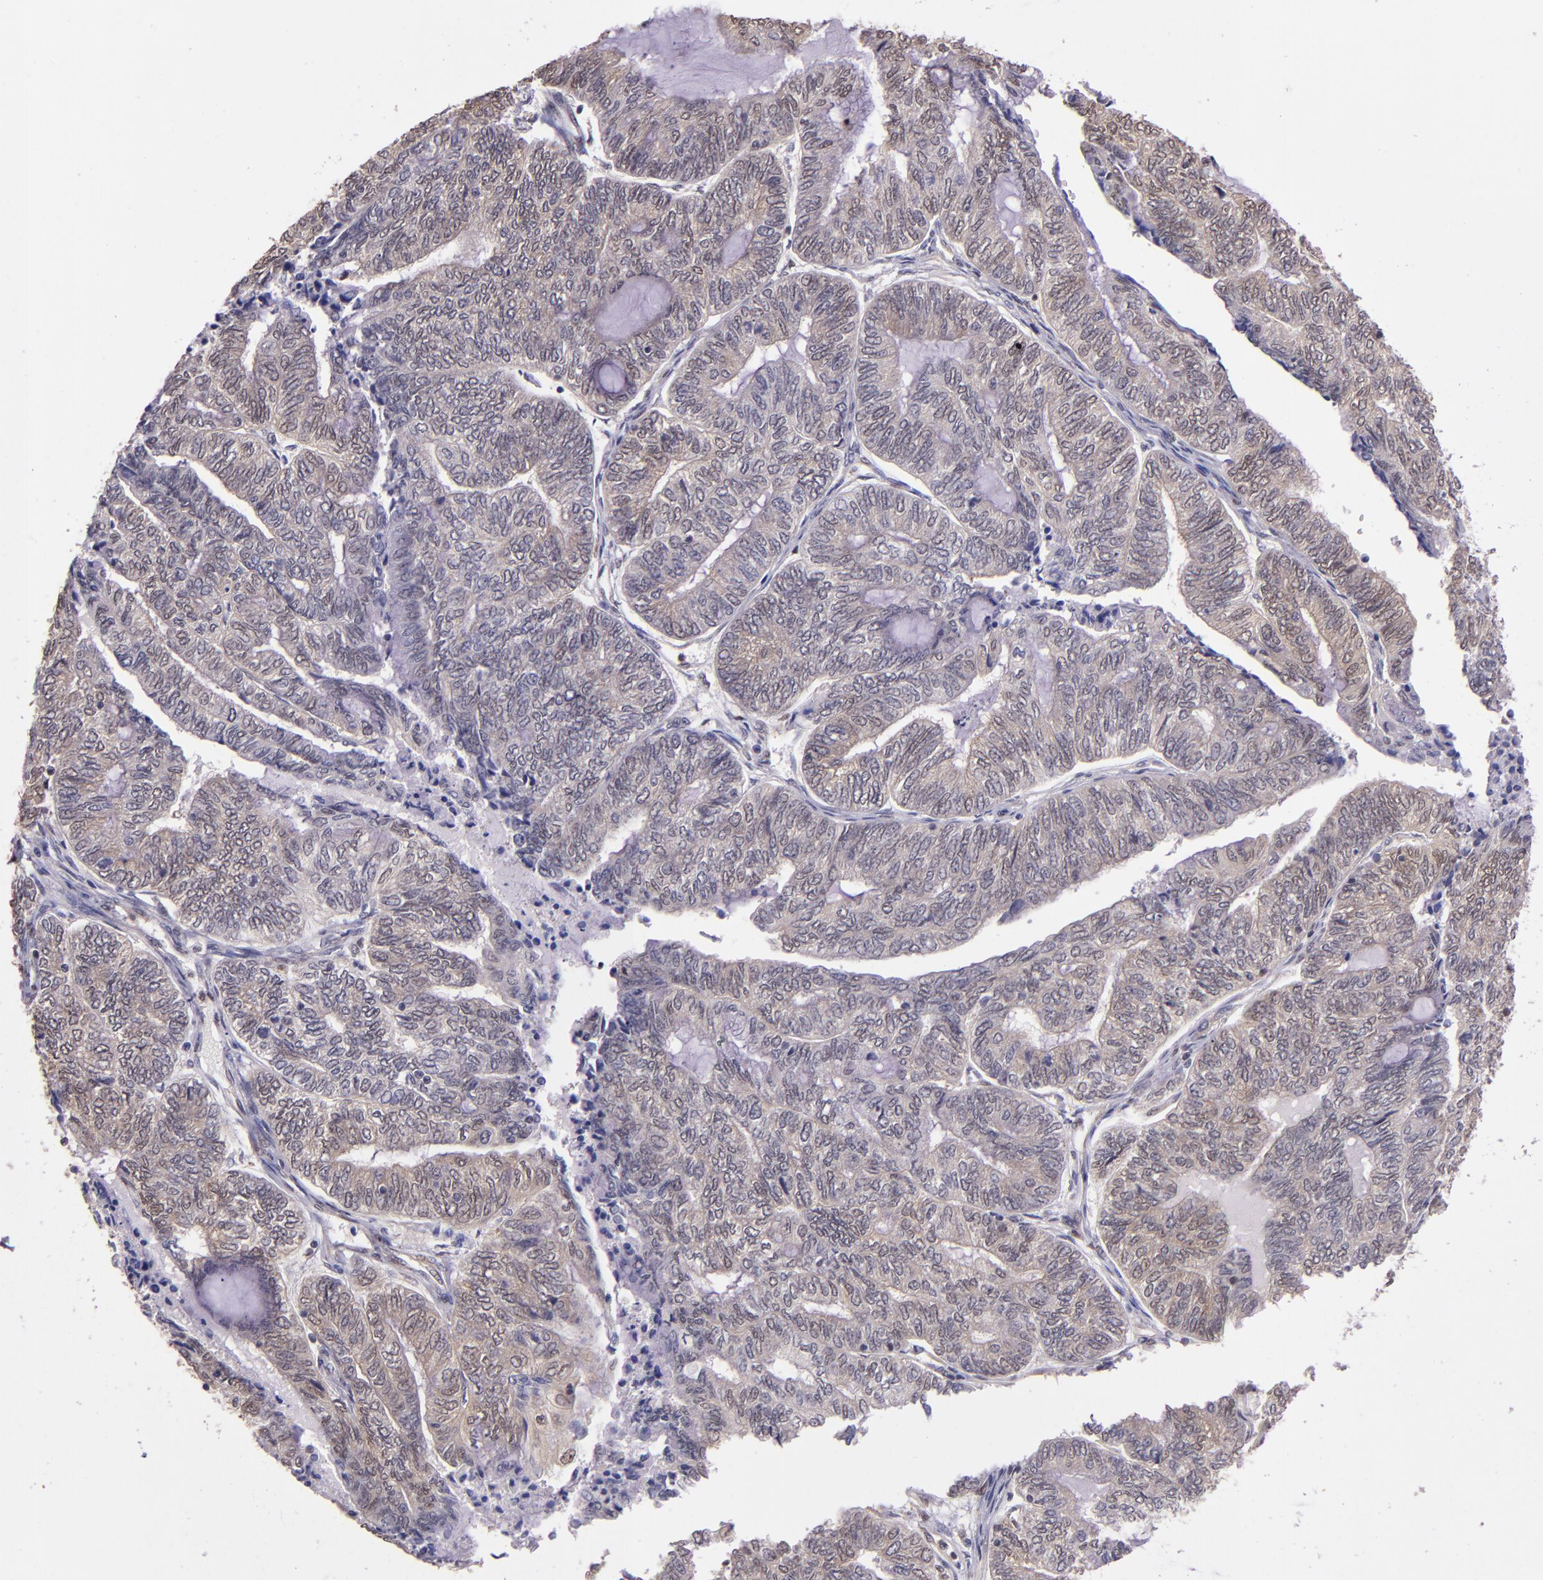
{"staining": {"intensity": "weak", "quantity": ">75%", "location": "cytoplasmic/membranous"}, "tissue": "endometrial cancer", "cell_type": "Tumor cells", "image_type": "cancer", "snomed": [{"axis": "morphology", "description": "Adenocarcinoma, NOS"}, {"axis": "topography", "description": "Uterus"}, {"axis": "topography", "description": "Endometrium"}], "caption": "Weak cytoplasmic/membranous protein staining is identified in approximately >75% of tumor cells in endometrial cancer.", "gene": "STAT6", "patient": {"sex": "female", "age": 70}}